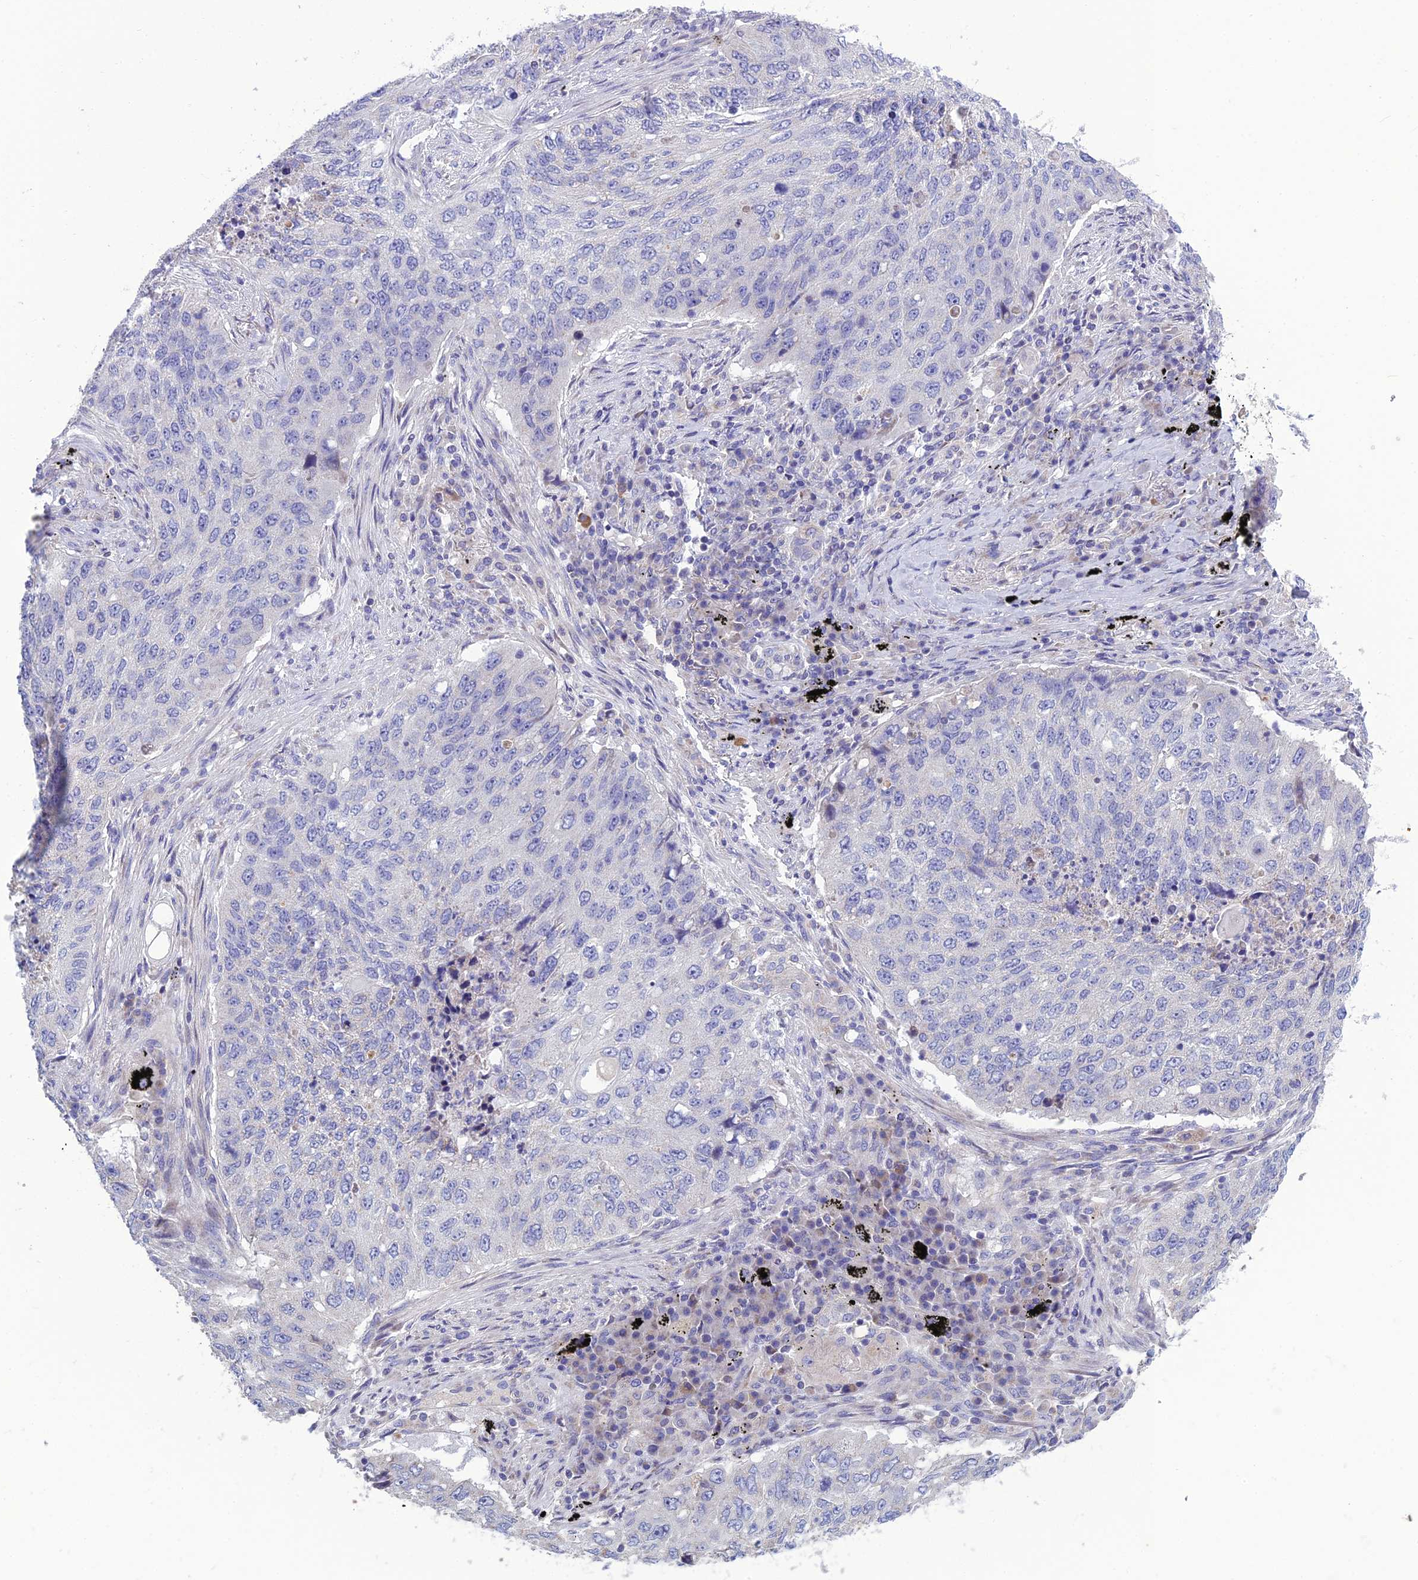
{"staining": {"intensity": "negative", "quantity": "none", "location": "none"}, "tissue": "lung cancer", "cell_type": "Tumor cells", "image_type": "cancer", "snomed": [{"axis": "morphology", "description": "Squamous cell carcinoma, NOS"}, {"axis": "topography", "description": "Lung"}], "caption": "Immunohistochemistry (IHC) photomicrograph of neoplastic tissue: human lung cancer stained with DAB (3,3'-diaminobenzidine) reveals no significant protein expression in tumor cells. (DAB immunohistochemistry (IHC) visualized using brightfield microscopy, high magnification).", "gene": "BHMT2", "patient": {"sex": "female", "age": 63}}